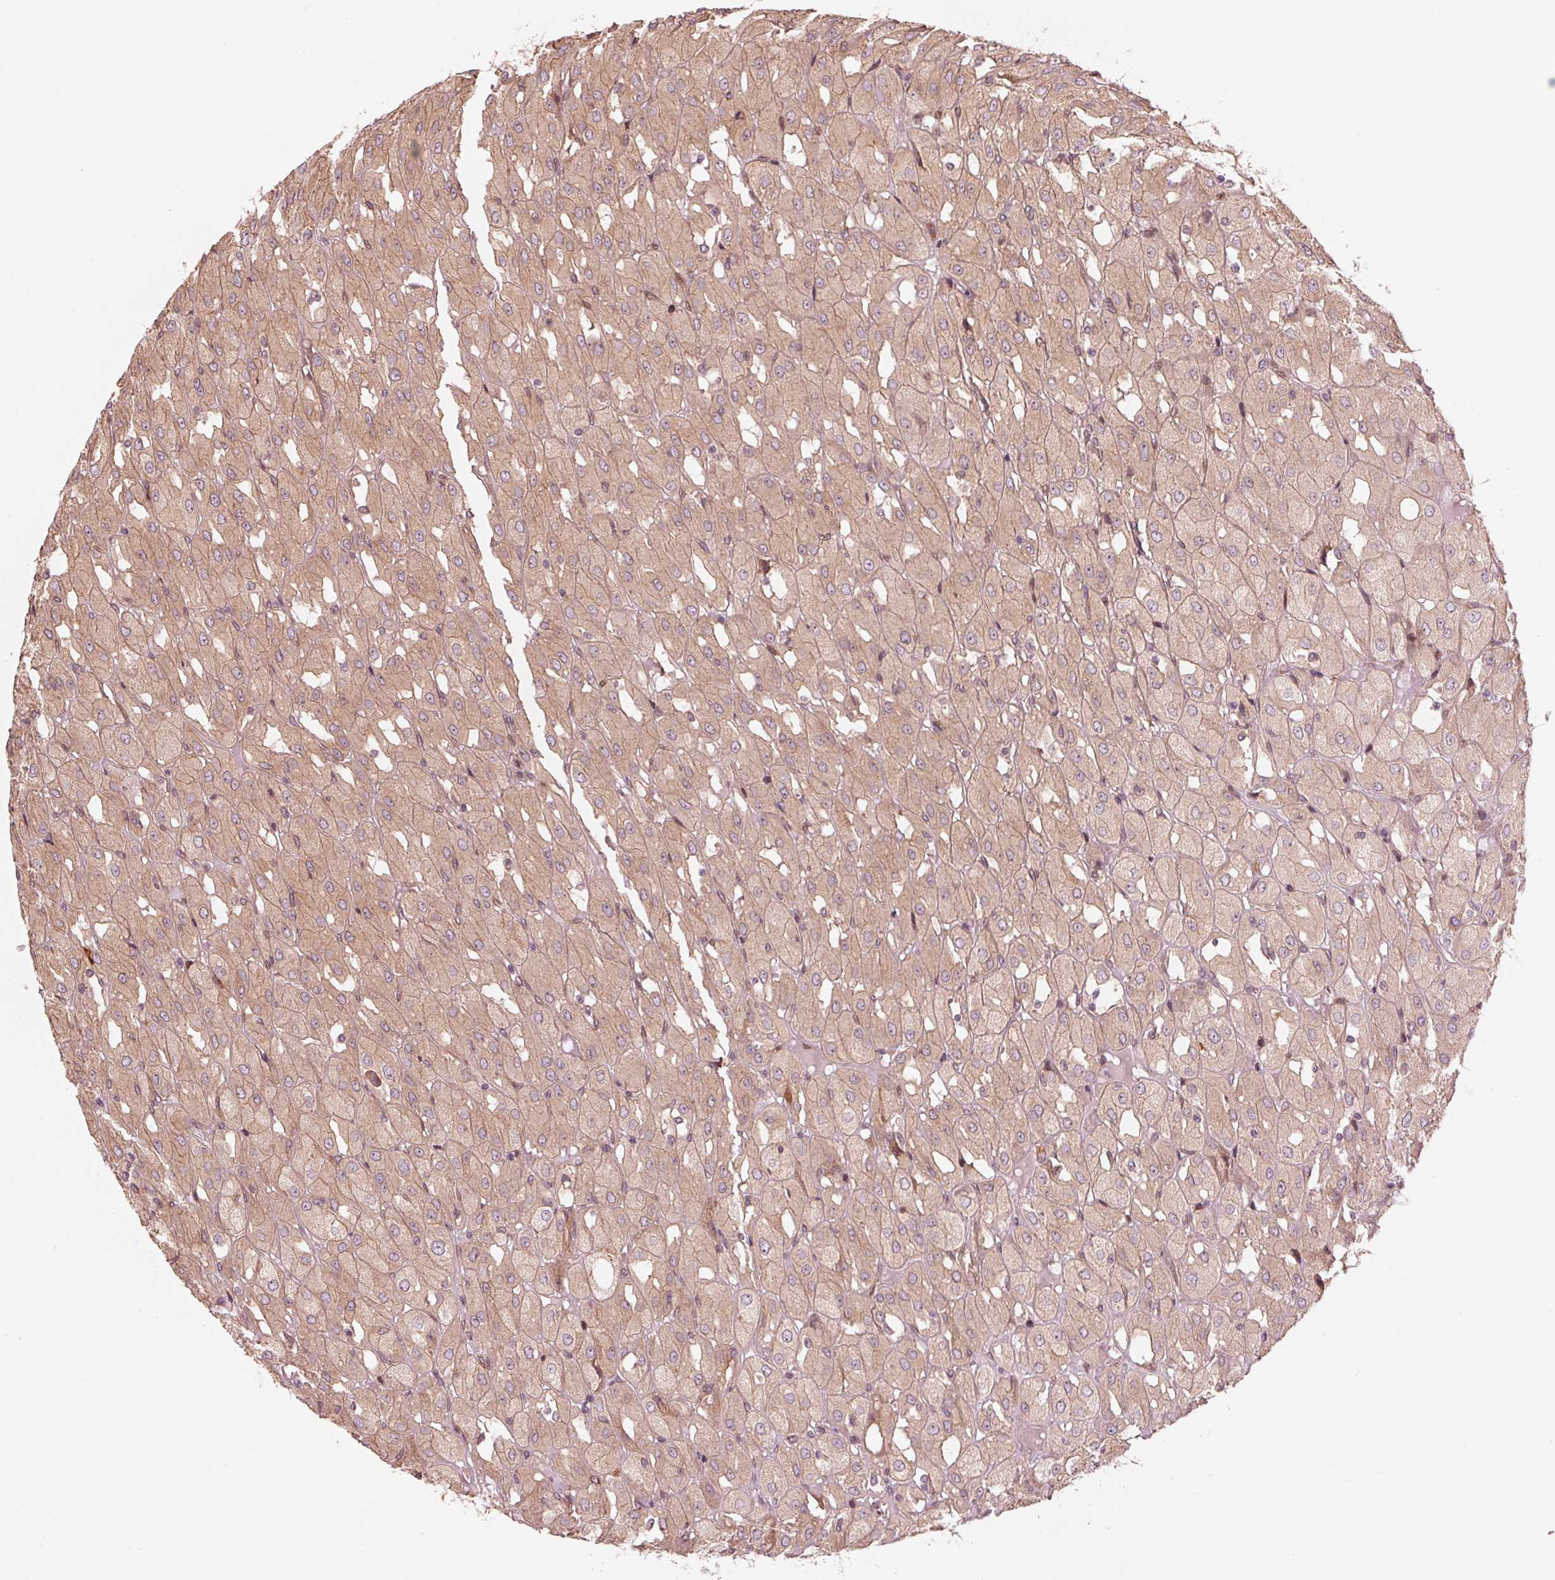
{"staining": {"intensity": "weak", "quantity": ">75%", "location": "cytoplasmic/membranous"}, "tissue": "renal cancer", "cell_type": "Tumor cells", "image_type": "cancer", "snomed": [{"axis": "morphology", "description": "Adenocarcinoma, NOS"}, {"axis": "topography", "description": "Kidney"}], "caption": "A high-resolution micrograph shows IHC staining of renal adenocarcinoma, which shows weak cytoplasmic/membranous staining in approximately >75% of tumor cells.", "gene": "CMIP", "patient": {"sex": "male", "age": 72}}